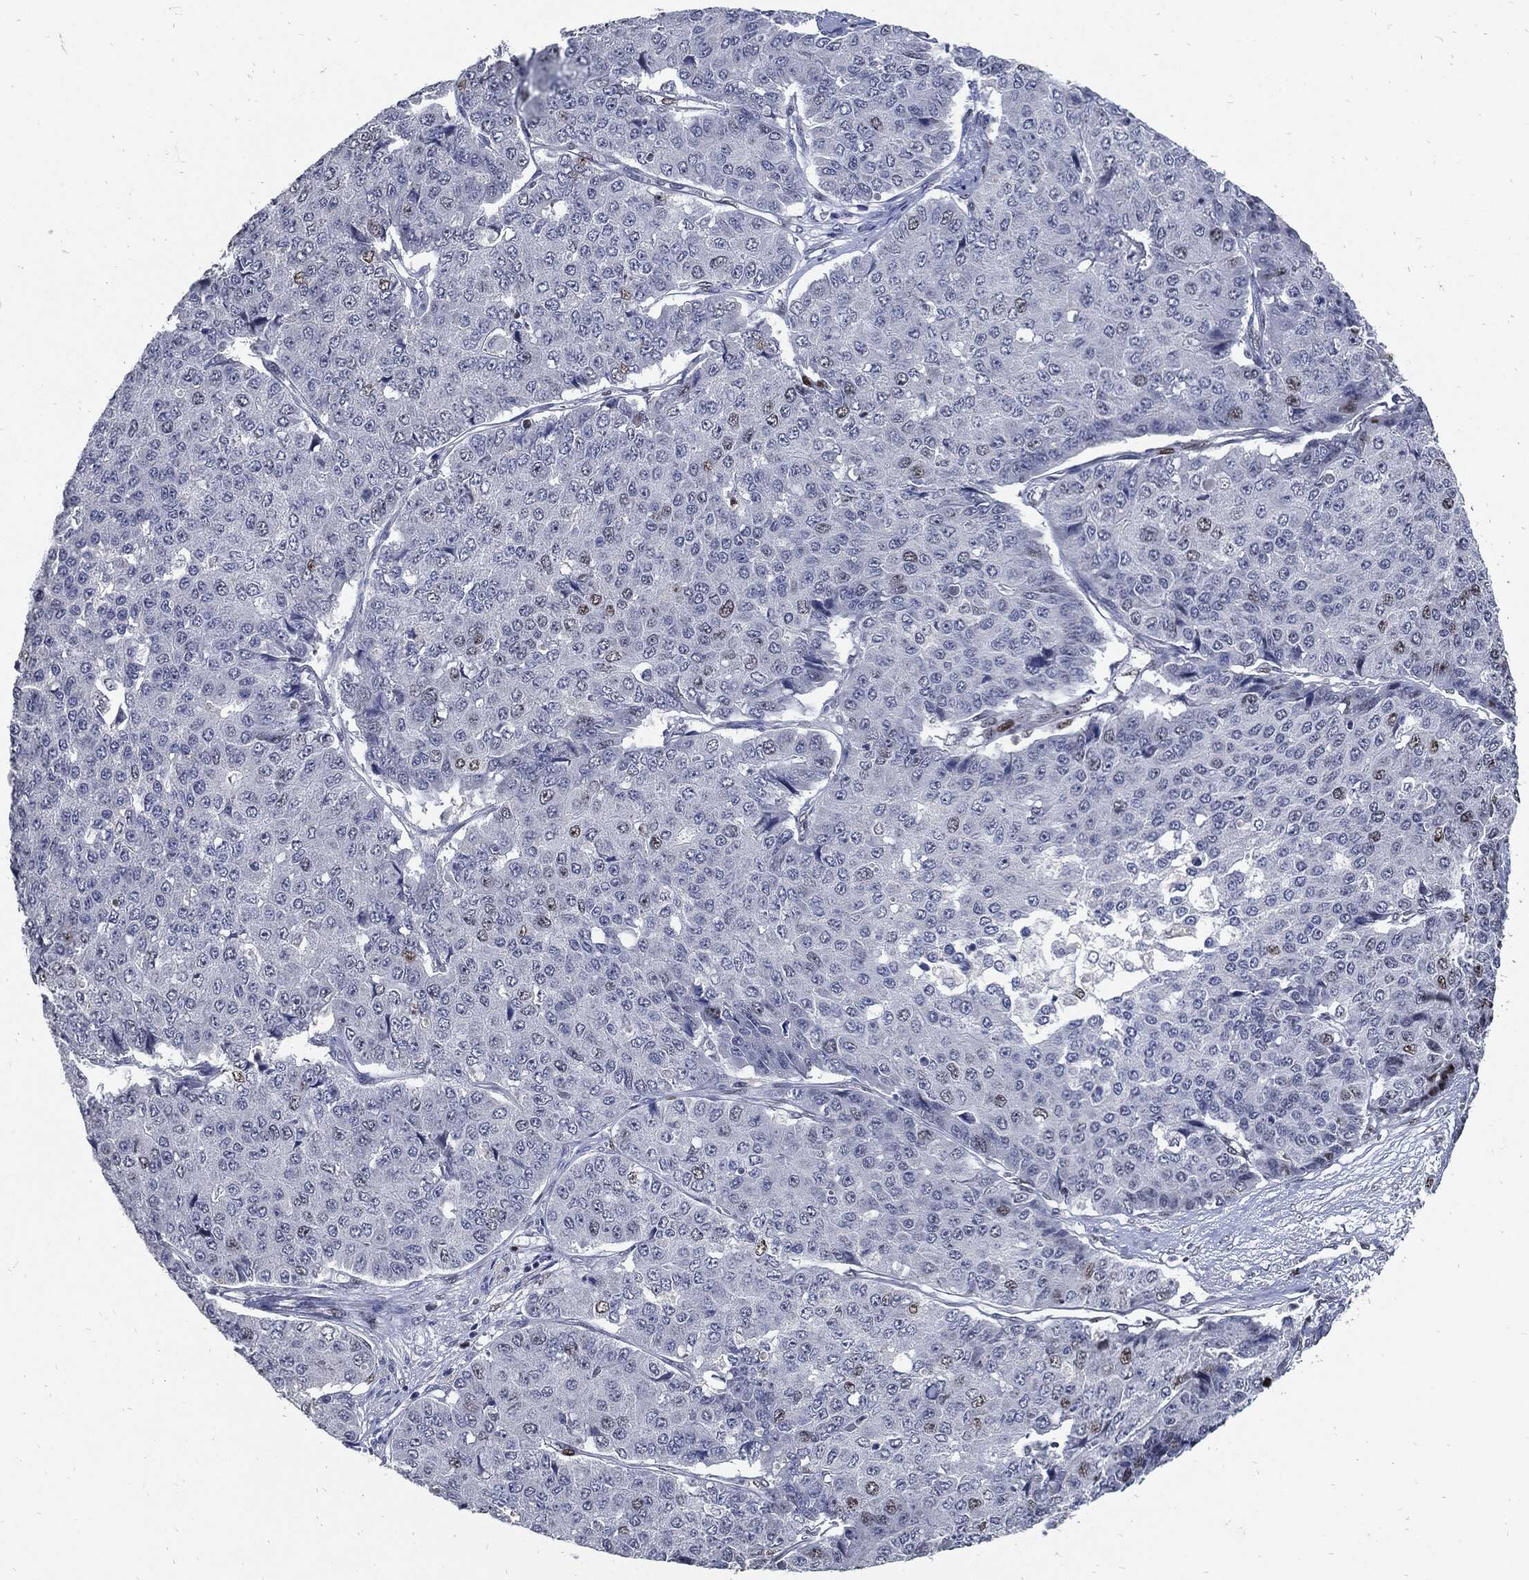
{"staining": {"intensity": "moderate", "quantity": "<25%", "location": "nuclear"}, "tissue": "pancreatic cancer", "cell_type": "Tumor cells", "image_type": "cancer", "snomed": [{"axis": "morphology", "description": "Normal tissue, NOS"}, {"axis": "morphology", "description": "Adenocarcinoma, NOS"}, {"axis": "topography", "description": "Pancreas"}, {"axis": "topography", "description": "Duodenum"}], "caption": "IHC (DAB) staining of pancreatic cancer demonstrates moderate nuclear protein staining in approximately <25% of tumor cells.", "gene": "NBN", "patient": {"sex": "male", "age": 50}}